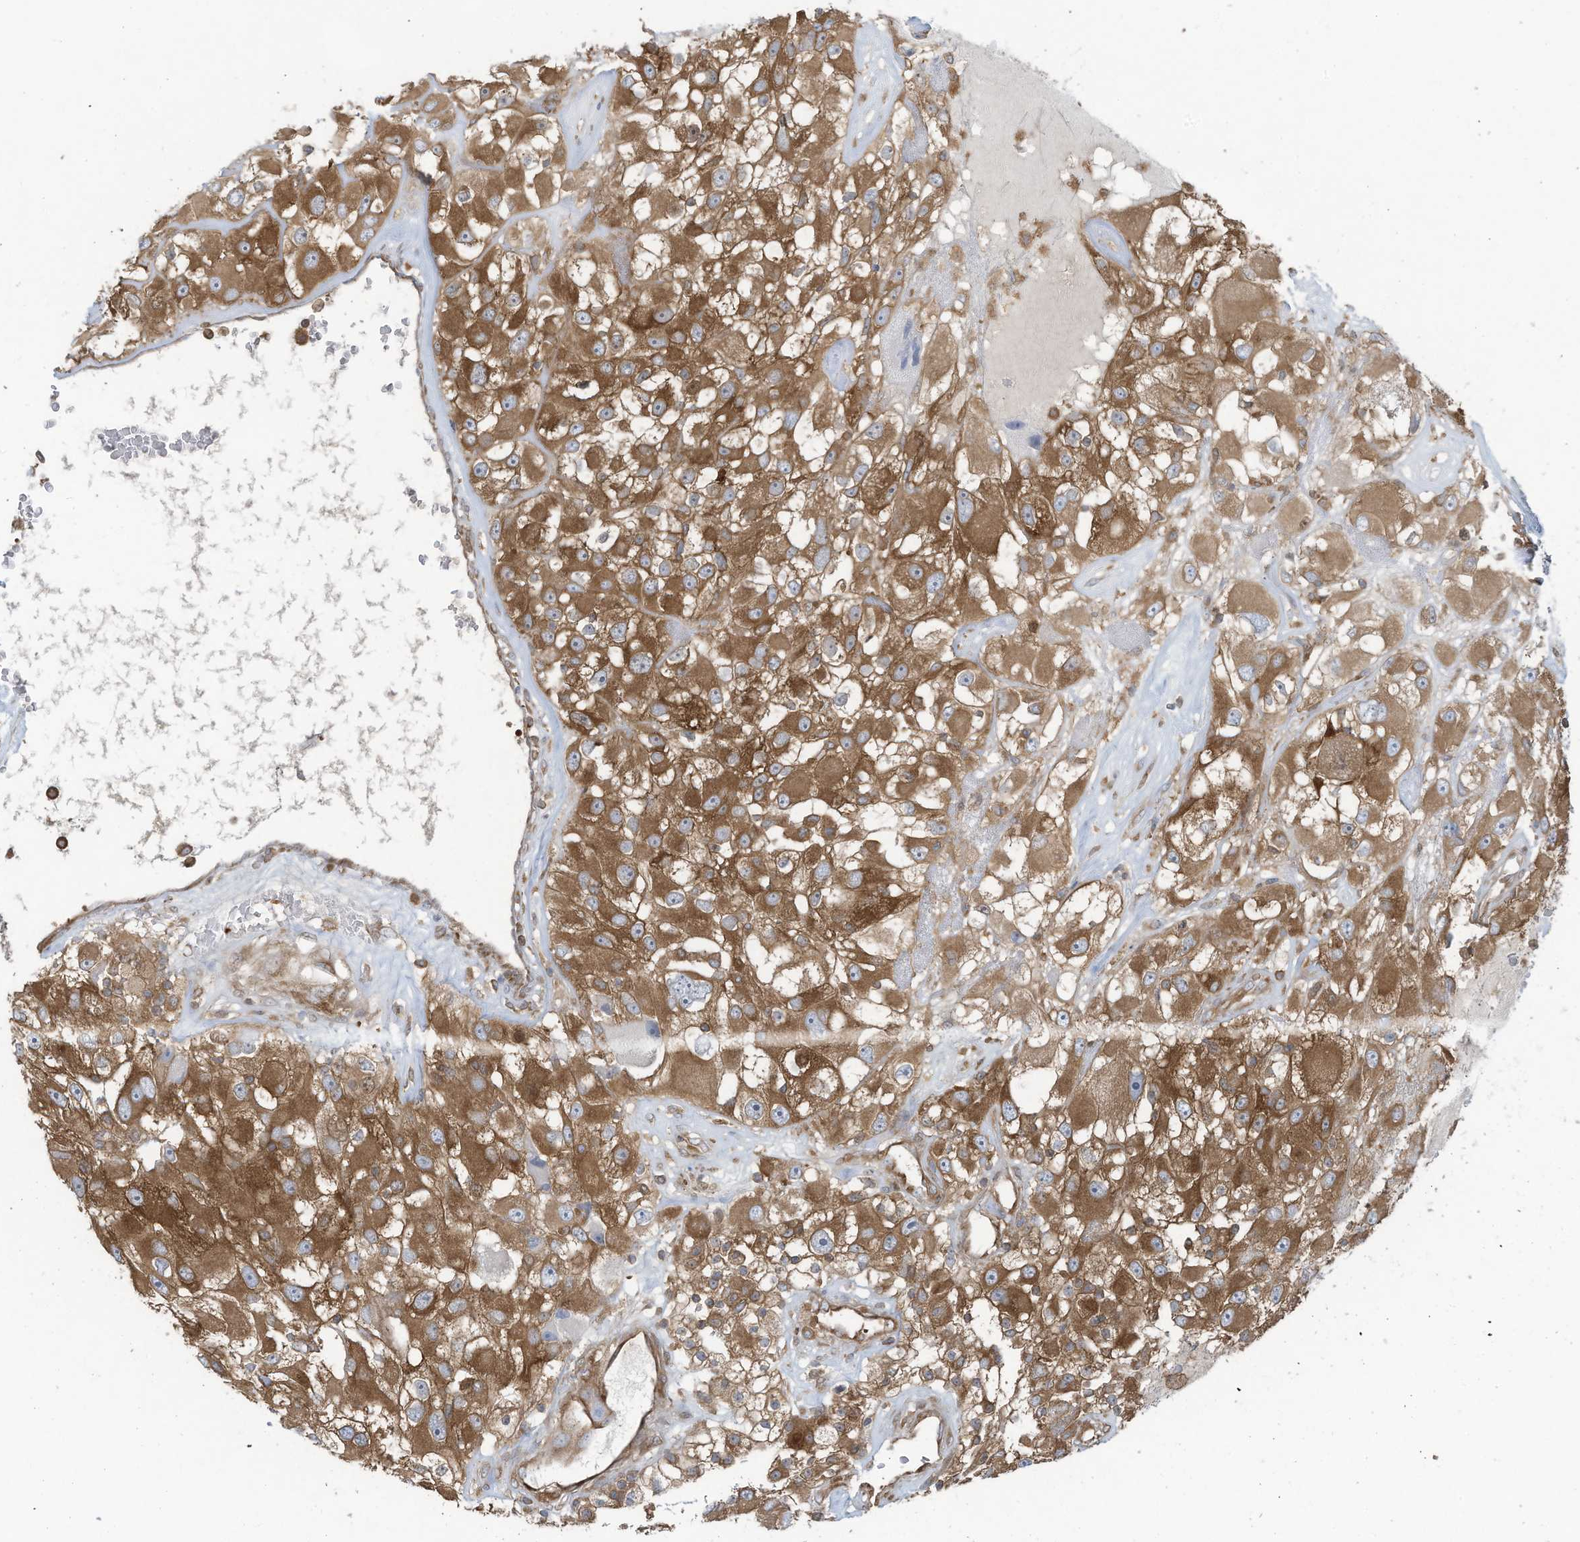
{"staining": {"intensity": "moderate", "quantity": ">75%", "location": "cytoplasmic/membranous"}, "tissue": "renal cancer", "cell_type": "Tumor cells", "image_type": "cancer", "snomed": [{"axis": "morphology", "description": "Adenocarcinoma, NOS"}, {"axis": "topography", "description": "Kidney"}], "caption": "IHC photomicrograph of neoplastic tissue: human renal adenocarcinoma stained using IHC reveals medium levels of moderate protein expression localized specifically in the cytoplasmic/membranous of tumor cells, appearing as a cytoplasmic/membranous brown color.", "gene": "OLA1", "patient": {"sex": "female", "age": 52}}